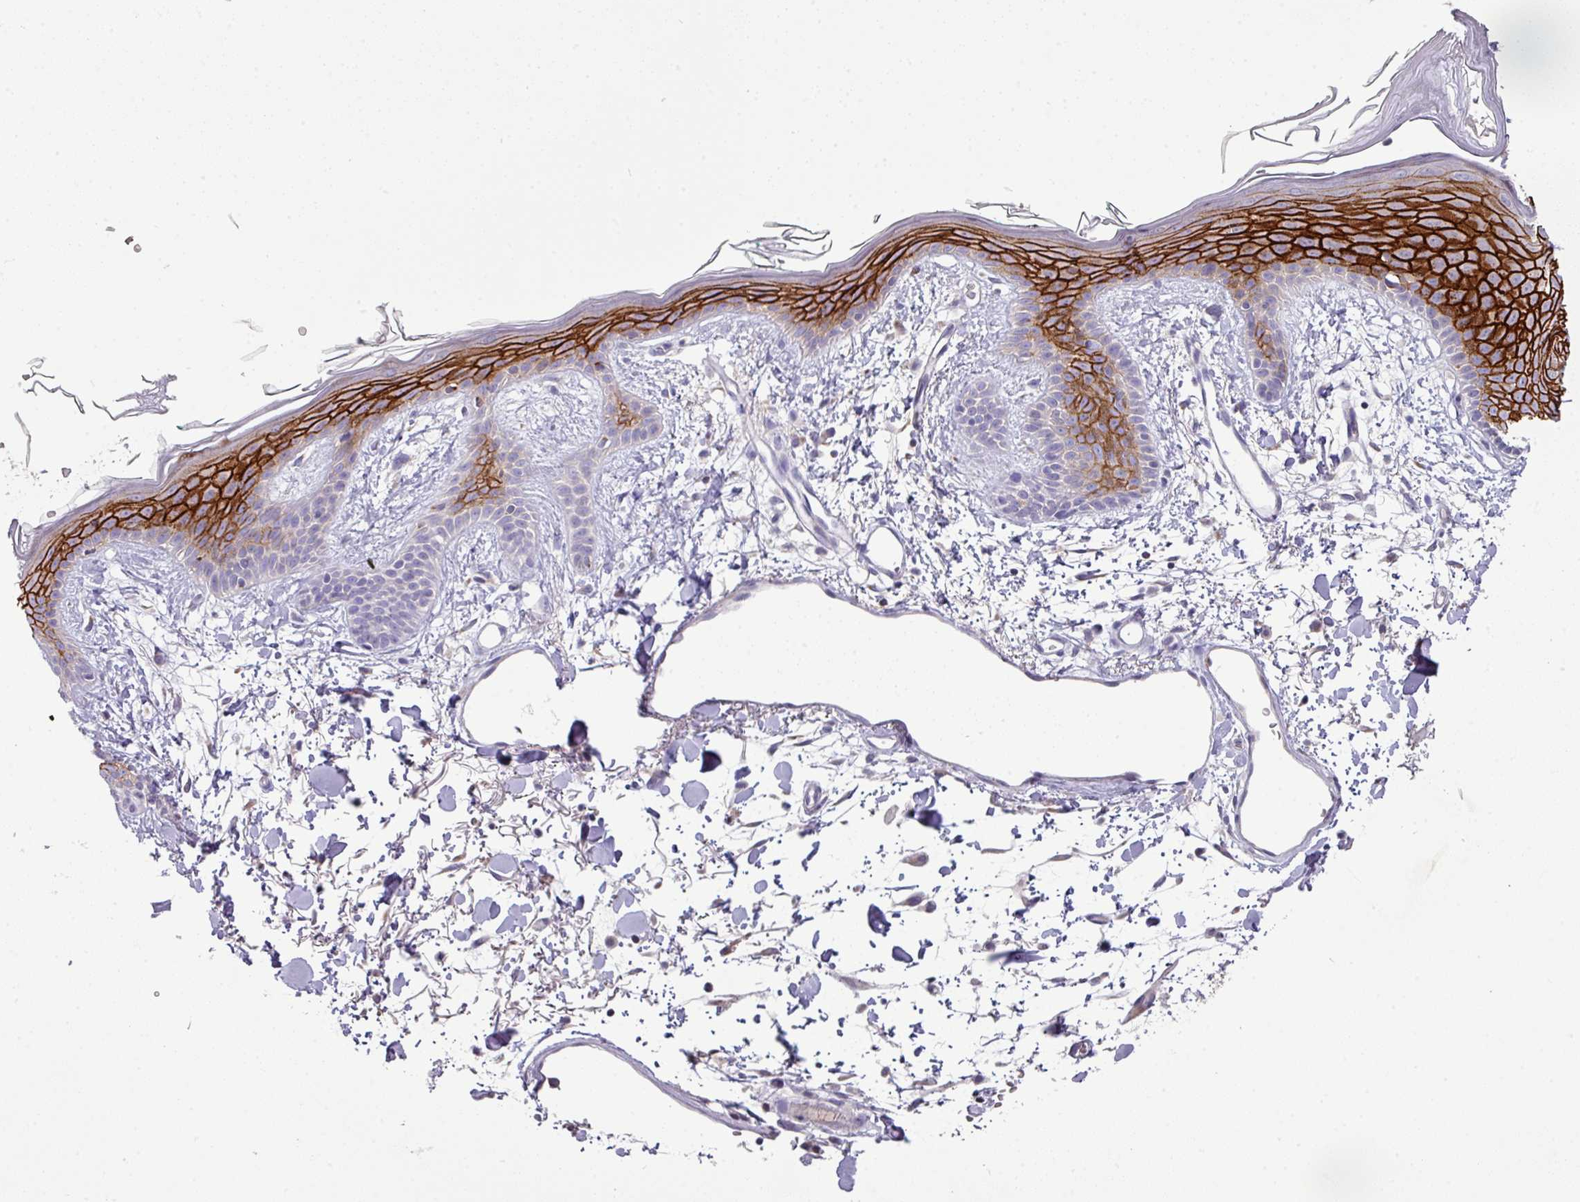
{"staining": {"intensity": "negative", "quantity": "none", "location": "none"}, "tissue": "skin", "cell_type": "Fibroblasts", "image_type": "normal", "snomed": [{"axis": "morphology", "description": "Normal tissue, NOS"}, {"axis": "topography", "description": "Skin"}], "caption": "High power microscopy image of an immunohistochemistry (IHC) image of benign skin, revealing no significant staining in fibroblasts.", "gene": "TRAPPC1", "patient": {"sex": "male", "age": 79}}